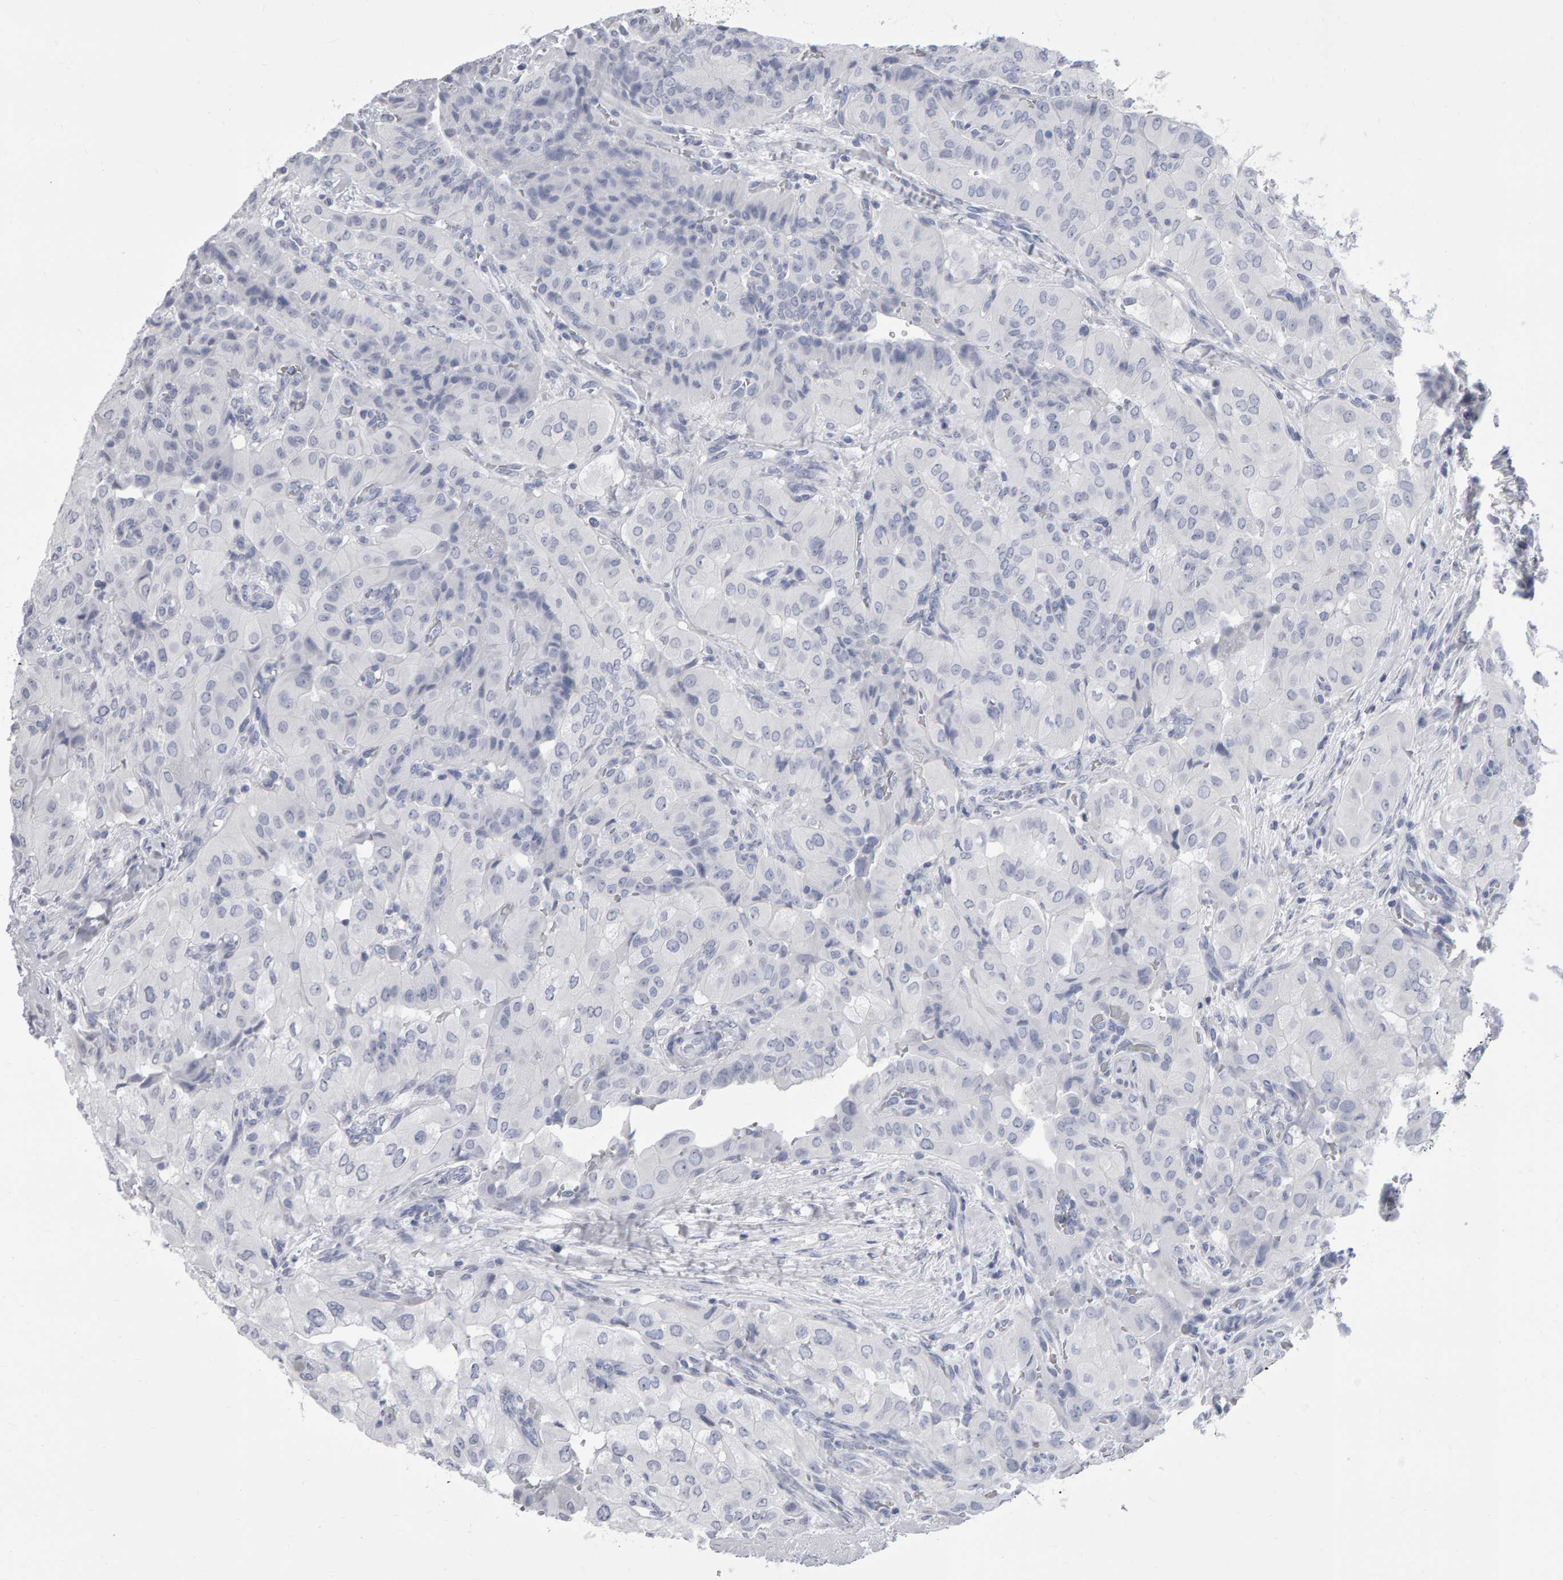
{"staining": {"intensity": "negative", "quantity": "none", "location": "none"}, "tissue": "thyroid cancer", "cell_type": "Tumor cells", "image_type": "cancer", "snomed": [{"axis": "morphology", "description": "Papillary adenocarcinoma, NOS"}, {"axis": "topography", "description": "Thyroid gland"}], "caption": "DAB immunohistochemical staining of thyroid papillary adenocarcinoma shows no significant expression in tumor cells. The staining is performed using DAB (3,3'-diaminobenzidine) brown chromogen with nuclei counter-stained in using hematoxylin.", "gene": "NCDN", "patient": {"sex": "female", "age": 59}}